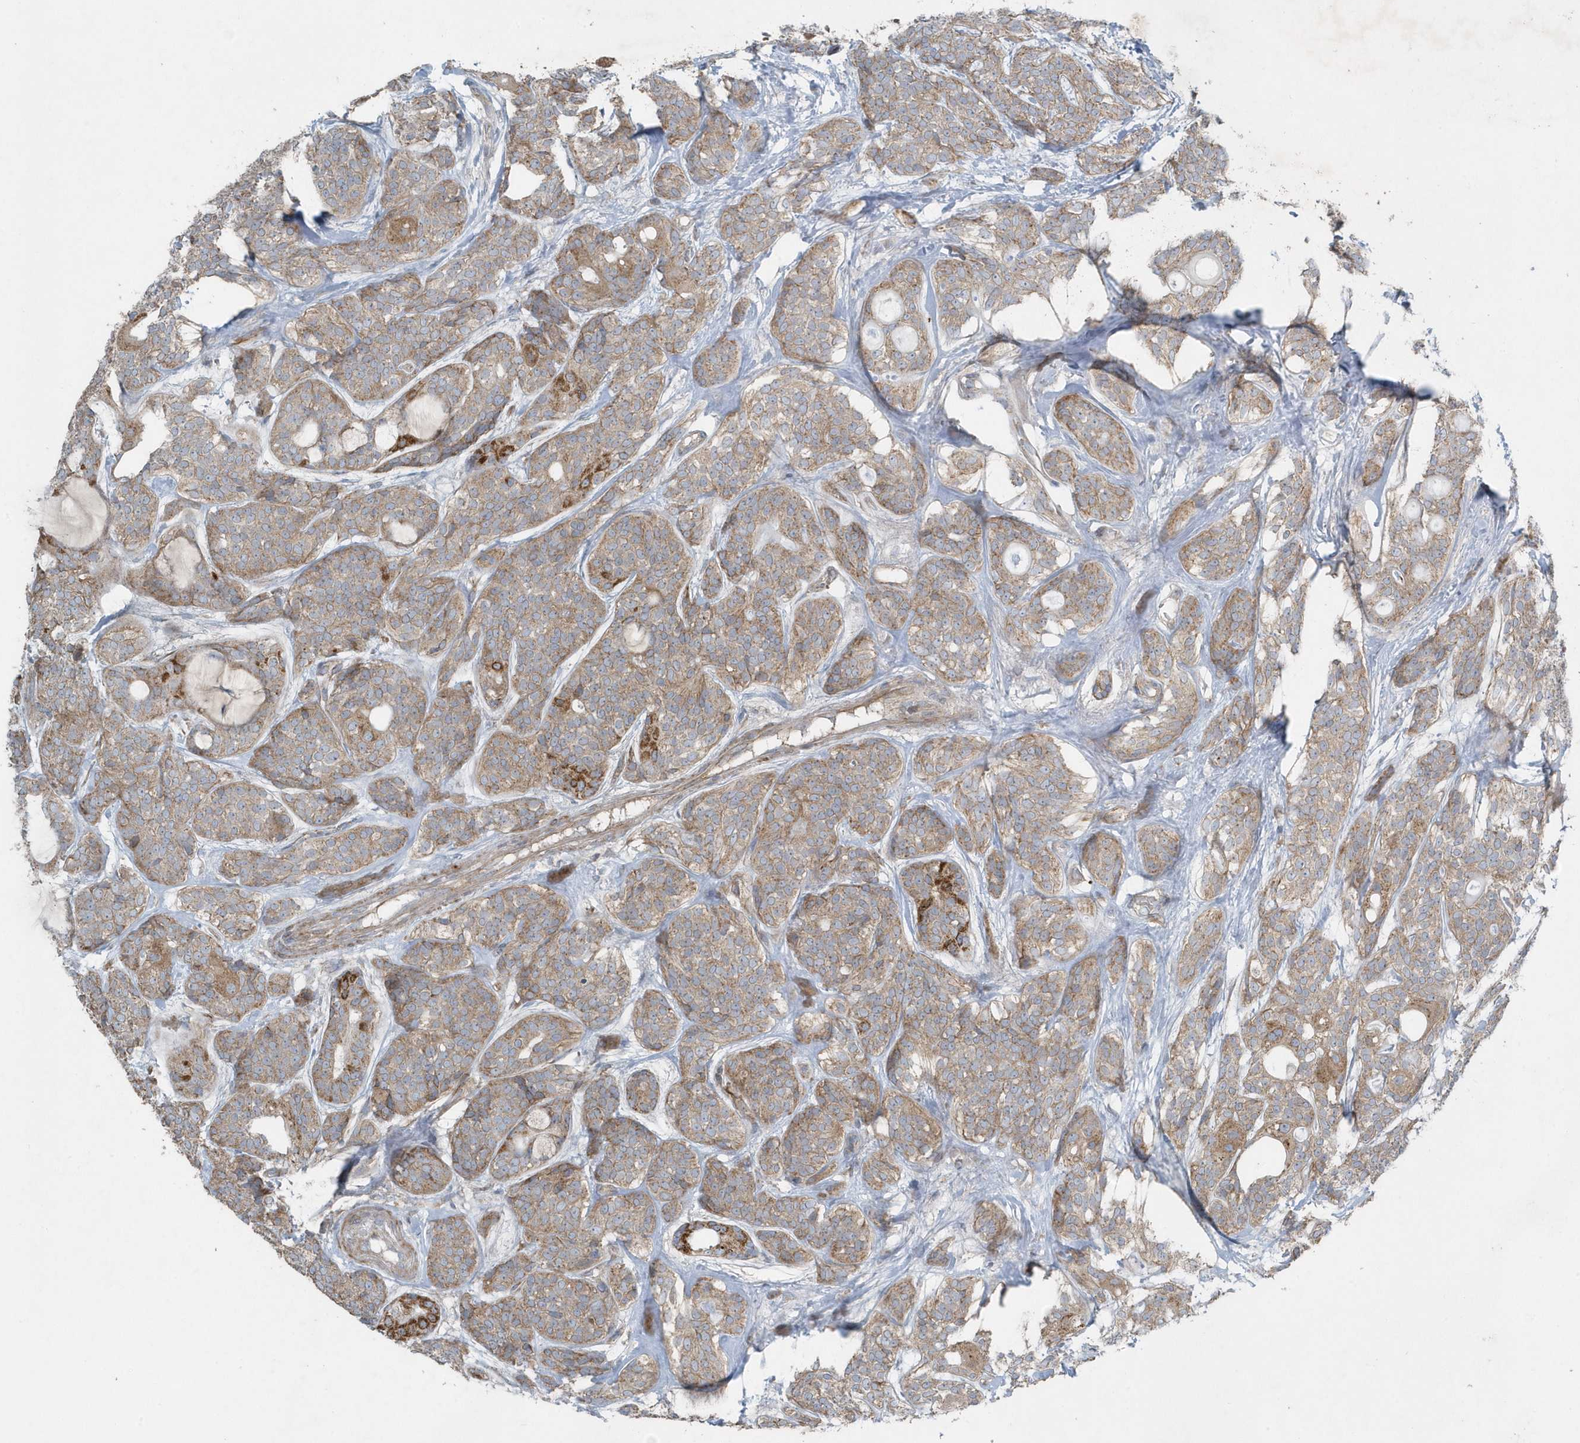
{"staining": {"intensity": "moderate", "quantity": ">75%", "location": "cytoplasmic/membranous"}, "tissue": "head and neck cancer", "cell_type": "Tumor cells", "image_type": "cancer", "snomed": [{"axis": "morphology", "description": "Adenocarcinoma, NOS"}, {"axis": "topography", "description": "Head-Neck"}], "caption": "Protein staining exhibits moderate cytoplasmic/membranous staining in approximately >75% of tumor cells in head and neck adenocarcinoma.", "gene": "SLC38A2", "patient": {"sex": "male", "age": 66}}